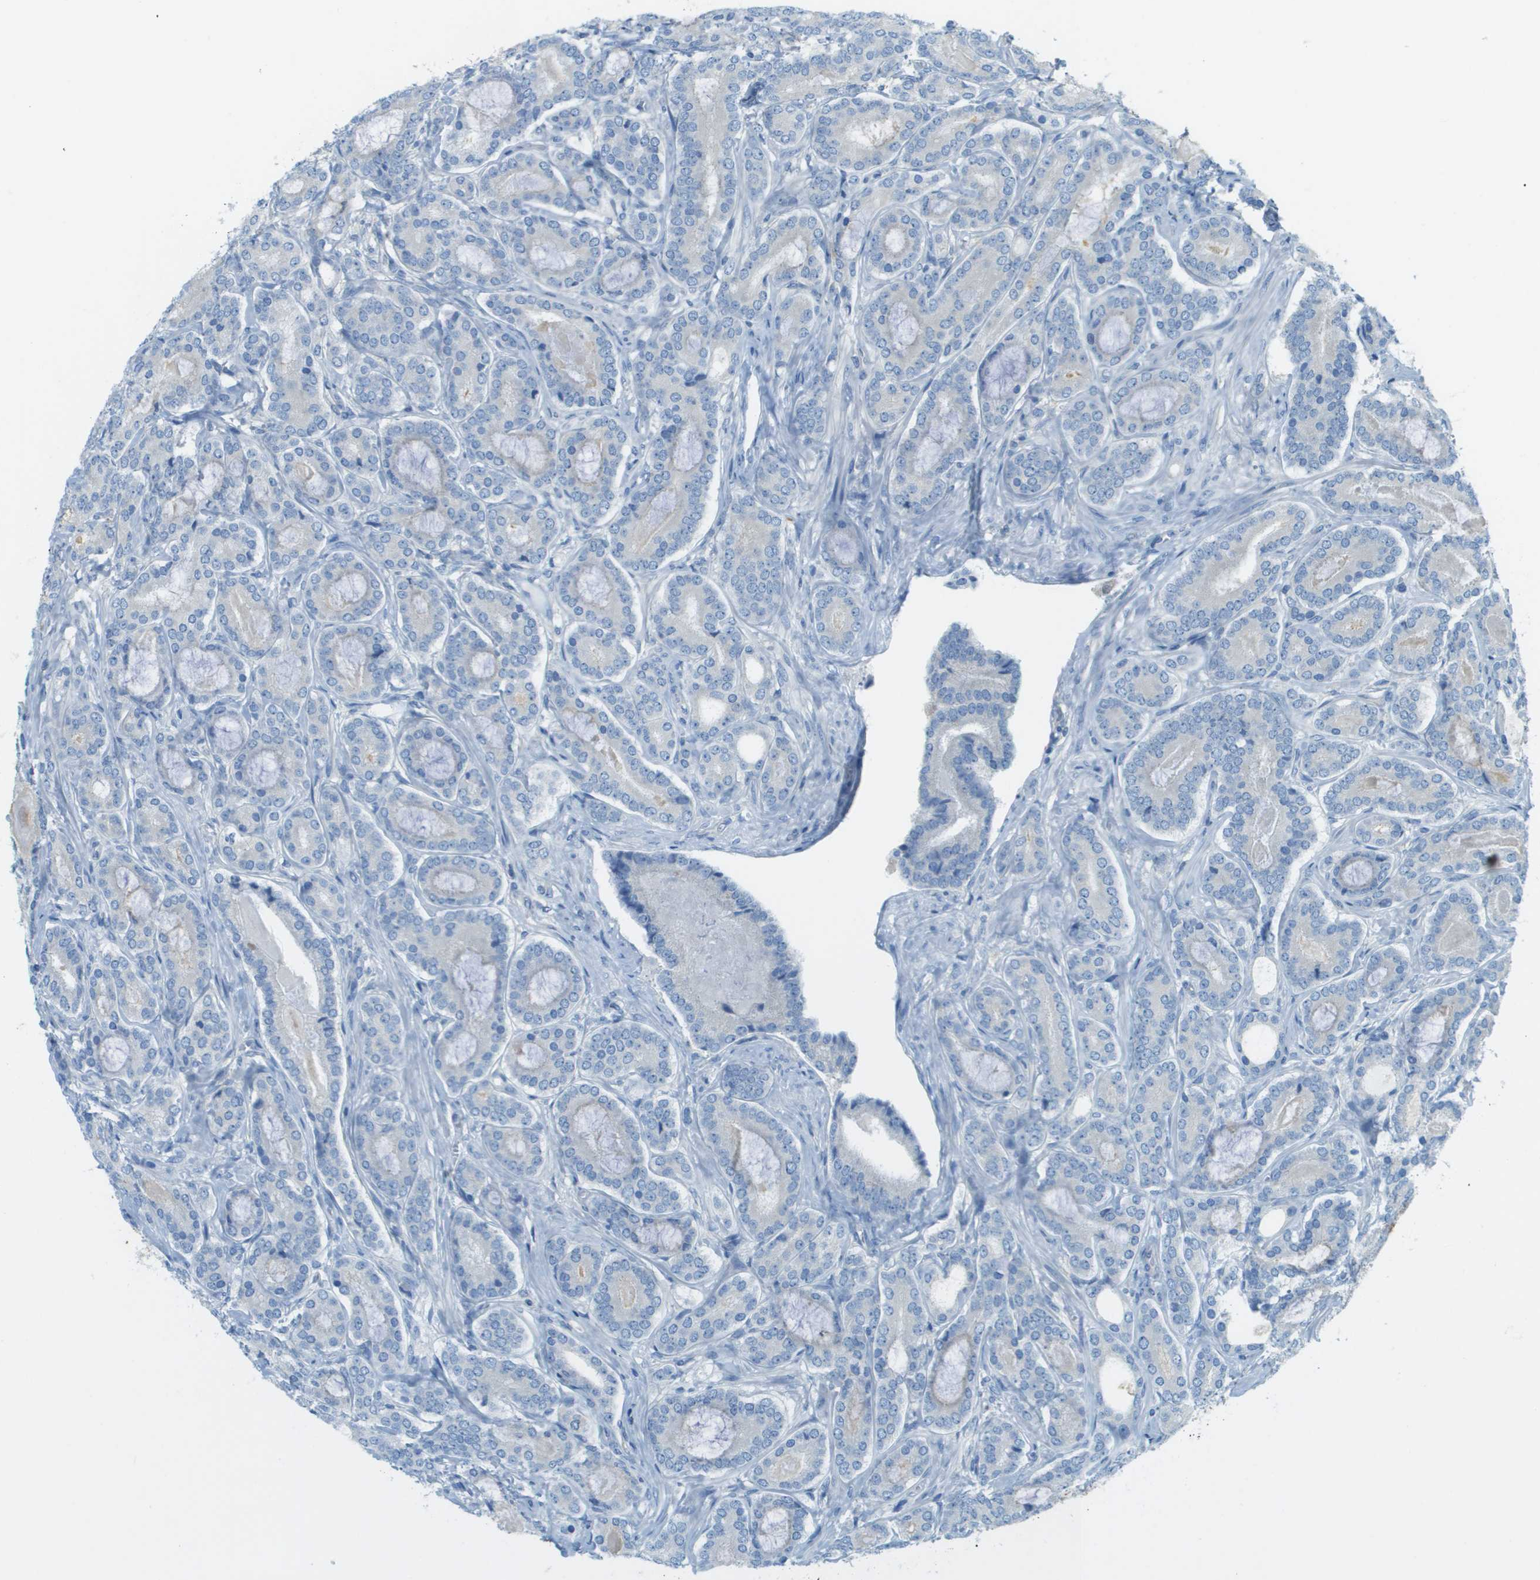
{"staining": {"intensity": "negative", "quantity": "none", "location": "none"}, "tissue": "prostate cancer", "cell_type": "Tumor cells", "image_type": "cancer", "snomed": [{"axis": "morphology", "description": "Adenocarcinoma, High grade"}, {"axis": "topography", "description": "Prostate"}], "caption": "Tumor cells show no significant protein positivity in prostate cancer.", "gene": "DNAJB11", "patient": {"sex": "male", "age": 60}}